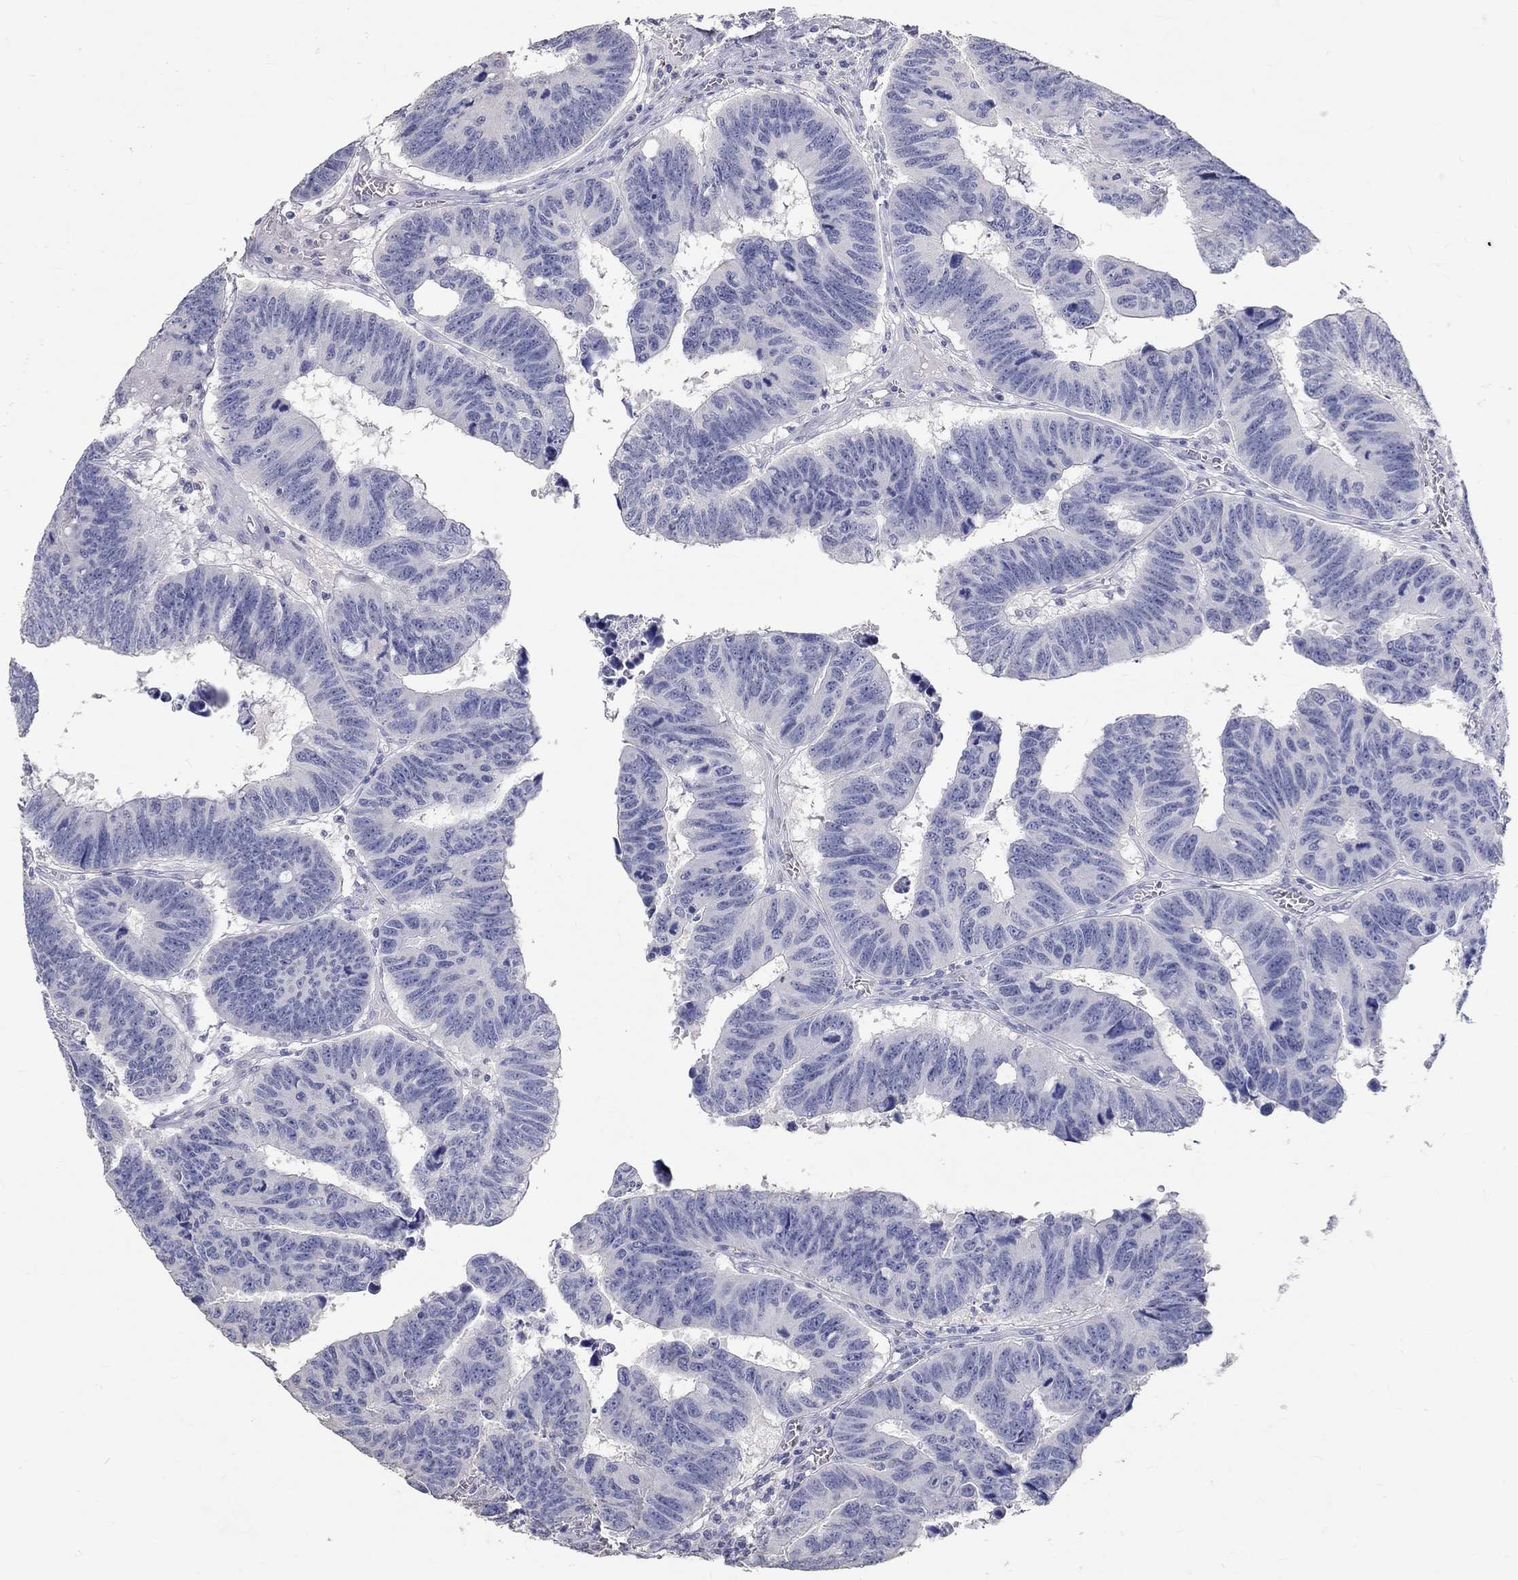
{"staining": {"intensity": "negative", "quantity": "none", "location": "none"}, "tissue": "colorectal cancer", "cell_type": "Tumor cells", "image_type": "cancer", "snomed": [{"axis": "morphology", "description": "Adenocarcinoma, NOS"}, {"axis": "topography", "description": "Appendix"}, {"axis": "topography", "description": "Colon"}, {"axis": "topography", "description": "Cecum"}, {"axis": "topography", "description": "Colon asc"}], "caption": "A high-resolution photomicrograph shows IHC staining of colorectal adenocarcinoma, which reveals no significant staining in tumor cells.", "gene": "FGF2", "patient": {"sex": "female", "age": 85}}